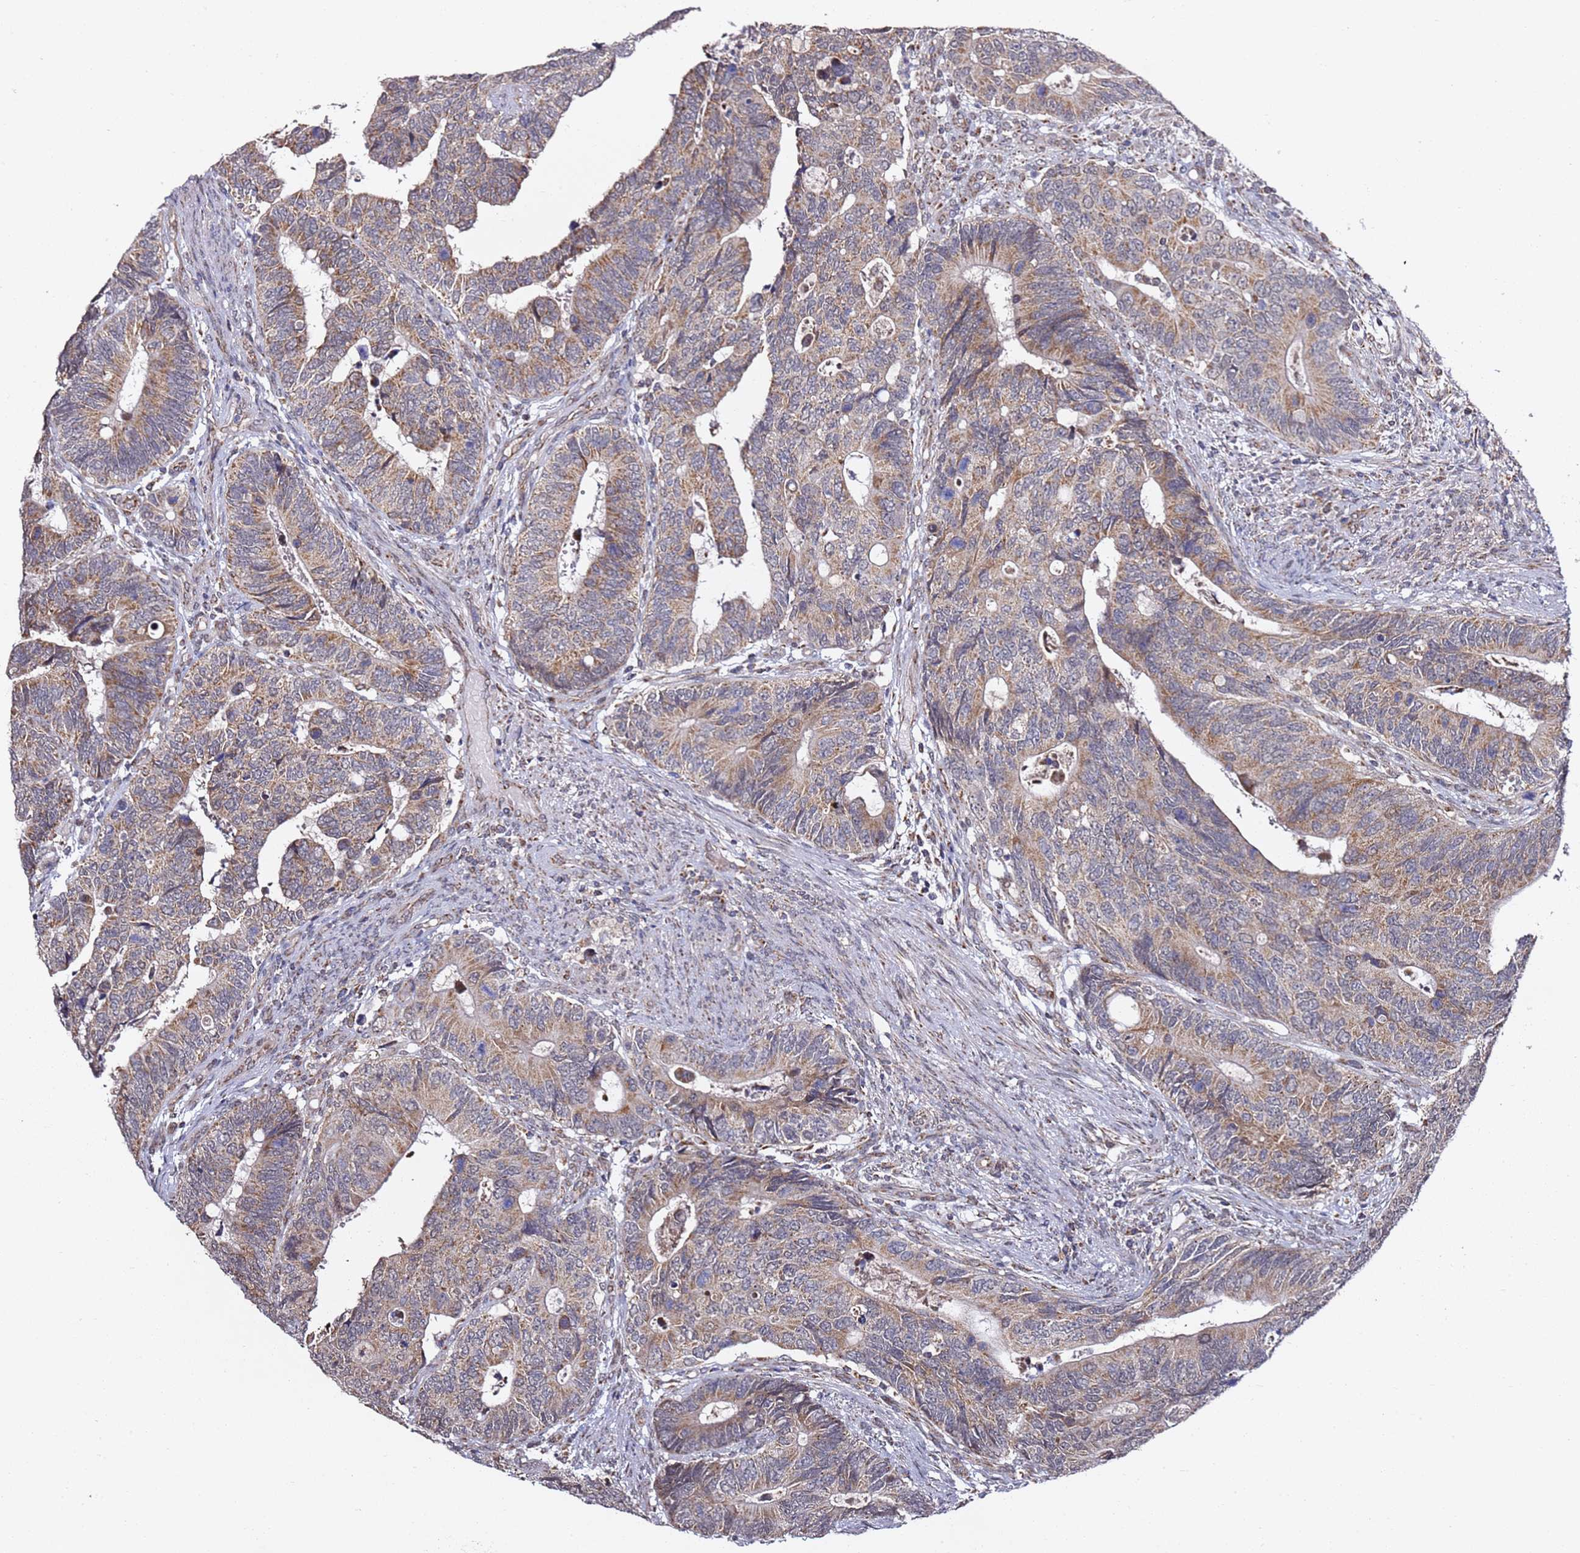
{"staining": {"intensity": "moderate", "quantity": ">75%", "location": "cytoplasmic/membranous"}, "tissue": "colorectal cancer", "cell_type": "Tumor cells", "image_type": "cancer", "snomed": [{"axis": "morphology", "description": "Adenocarcinoma, NOS"}, {"axis": "topography", "description": "Colon"}], "caption": "Protein staining shows moderate cytoplasmic/membranous expression in approximately >75% of tumor cells in adenocarcinoma (colorectal).", "gene": "TP53AIP1", "patient": {"sex": "male", "age": 87}}